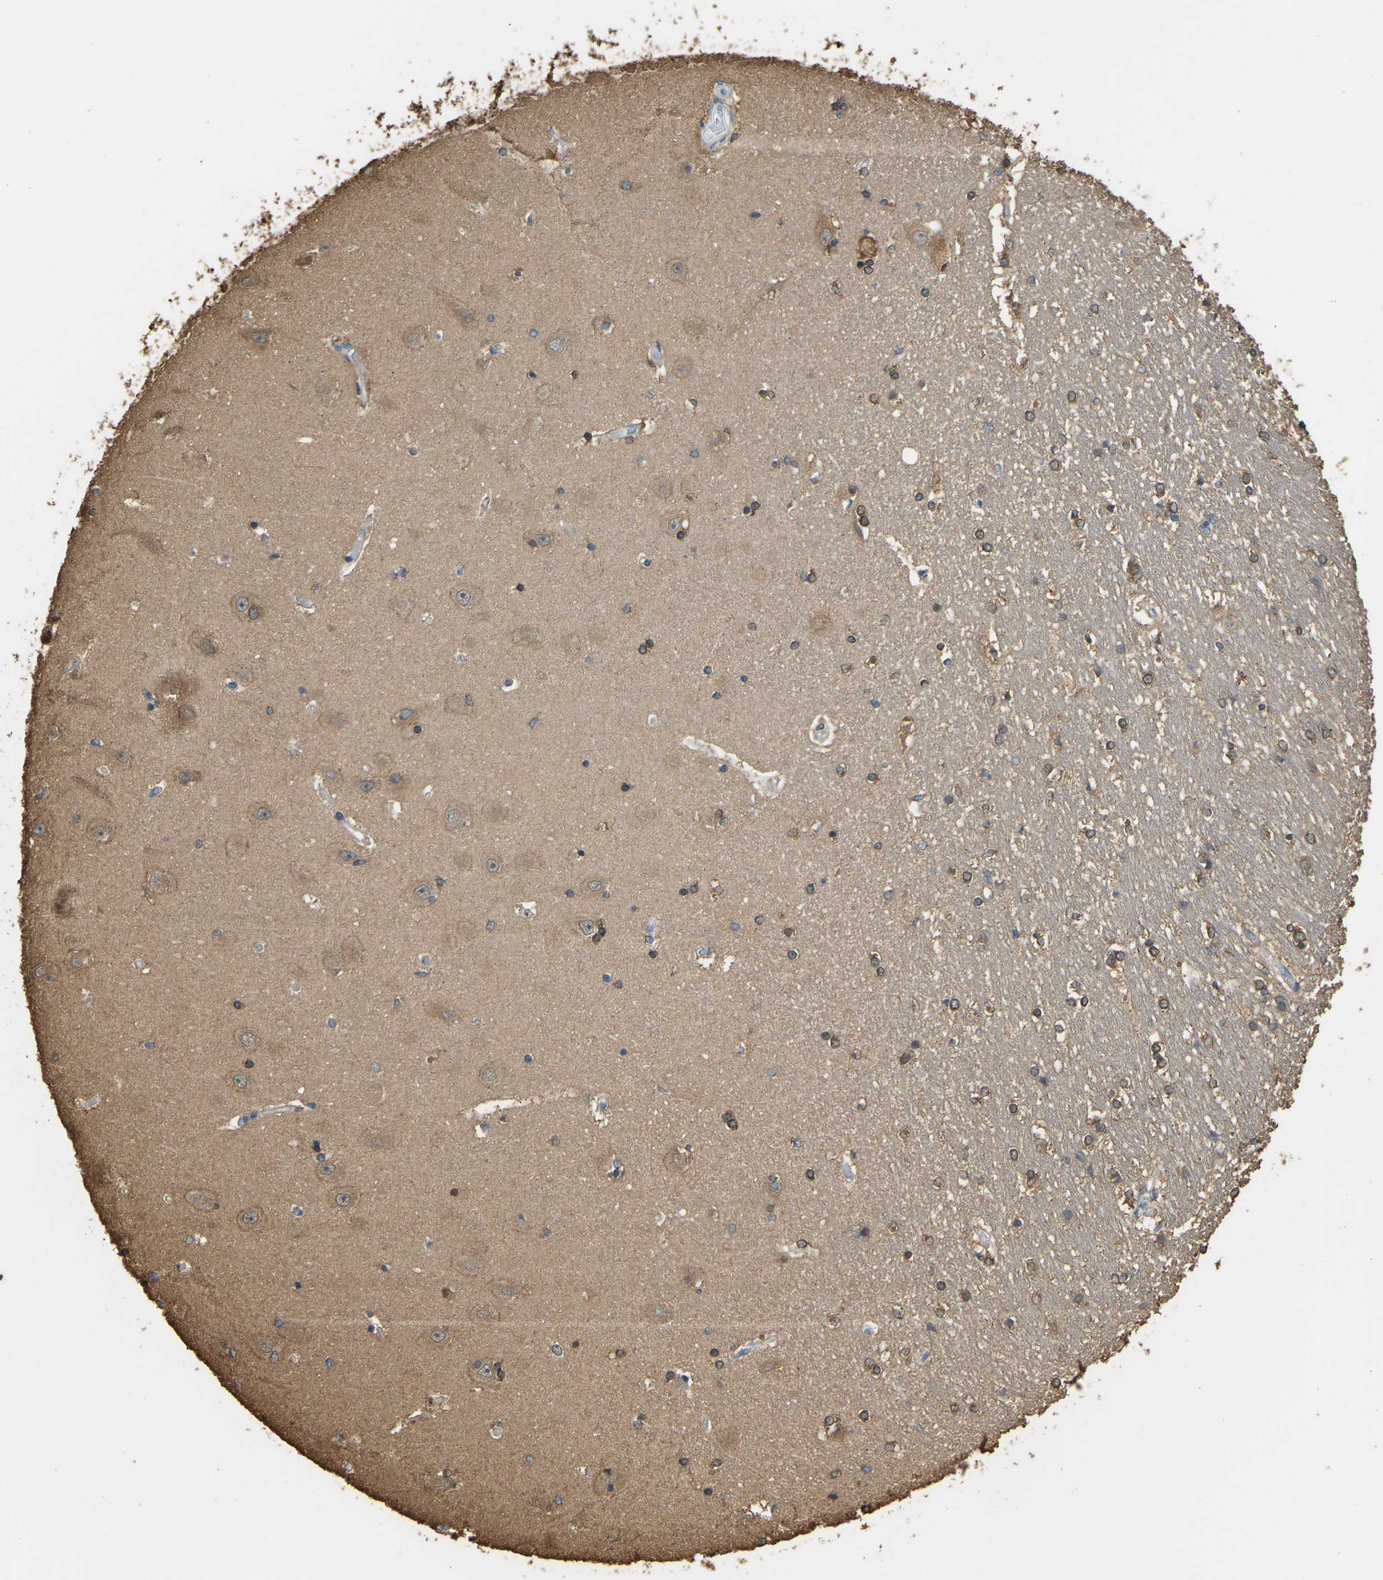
{"staining": {"intensity": "moderate", "quantity": "25%-75%", "location": "cytoplasmic/membranous"}, "tissue": "hippocampus", "cell_type": "Glial cells", "image_type": "normal", "snomed": [{"axis": "morphology", "description": "Normal tissue, NOS"}, {"axis": "topography", "description": "Hippocampus"}], "caption": "Immunohistochemical staining of unremarkable hippocampus shows medium levels of moderate cytoplasmic/membranous expression in approximately 25%-75% of glial cells.", "gene": "OS9", "patient": {"sex": "male", "age": 45}}